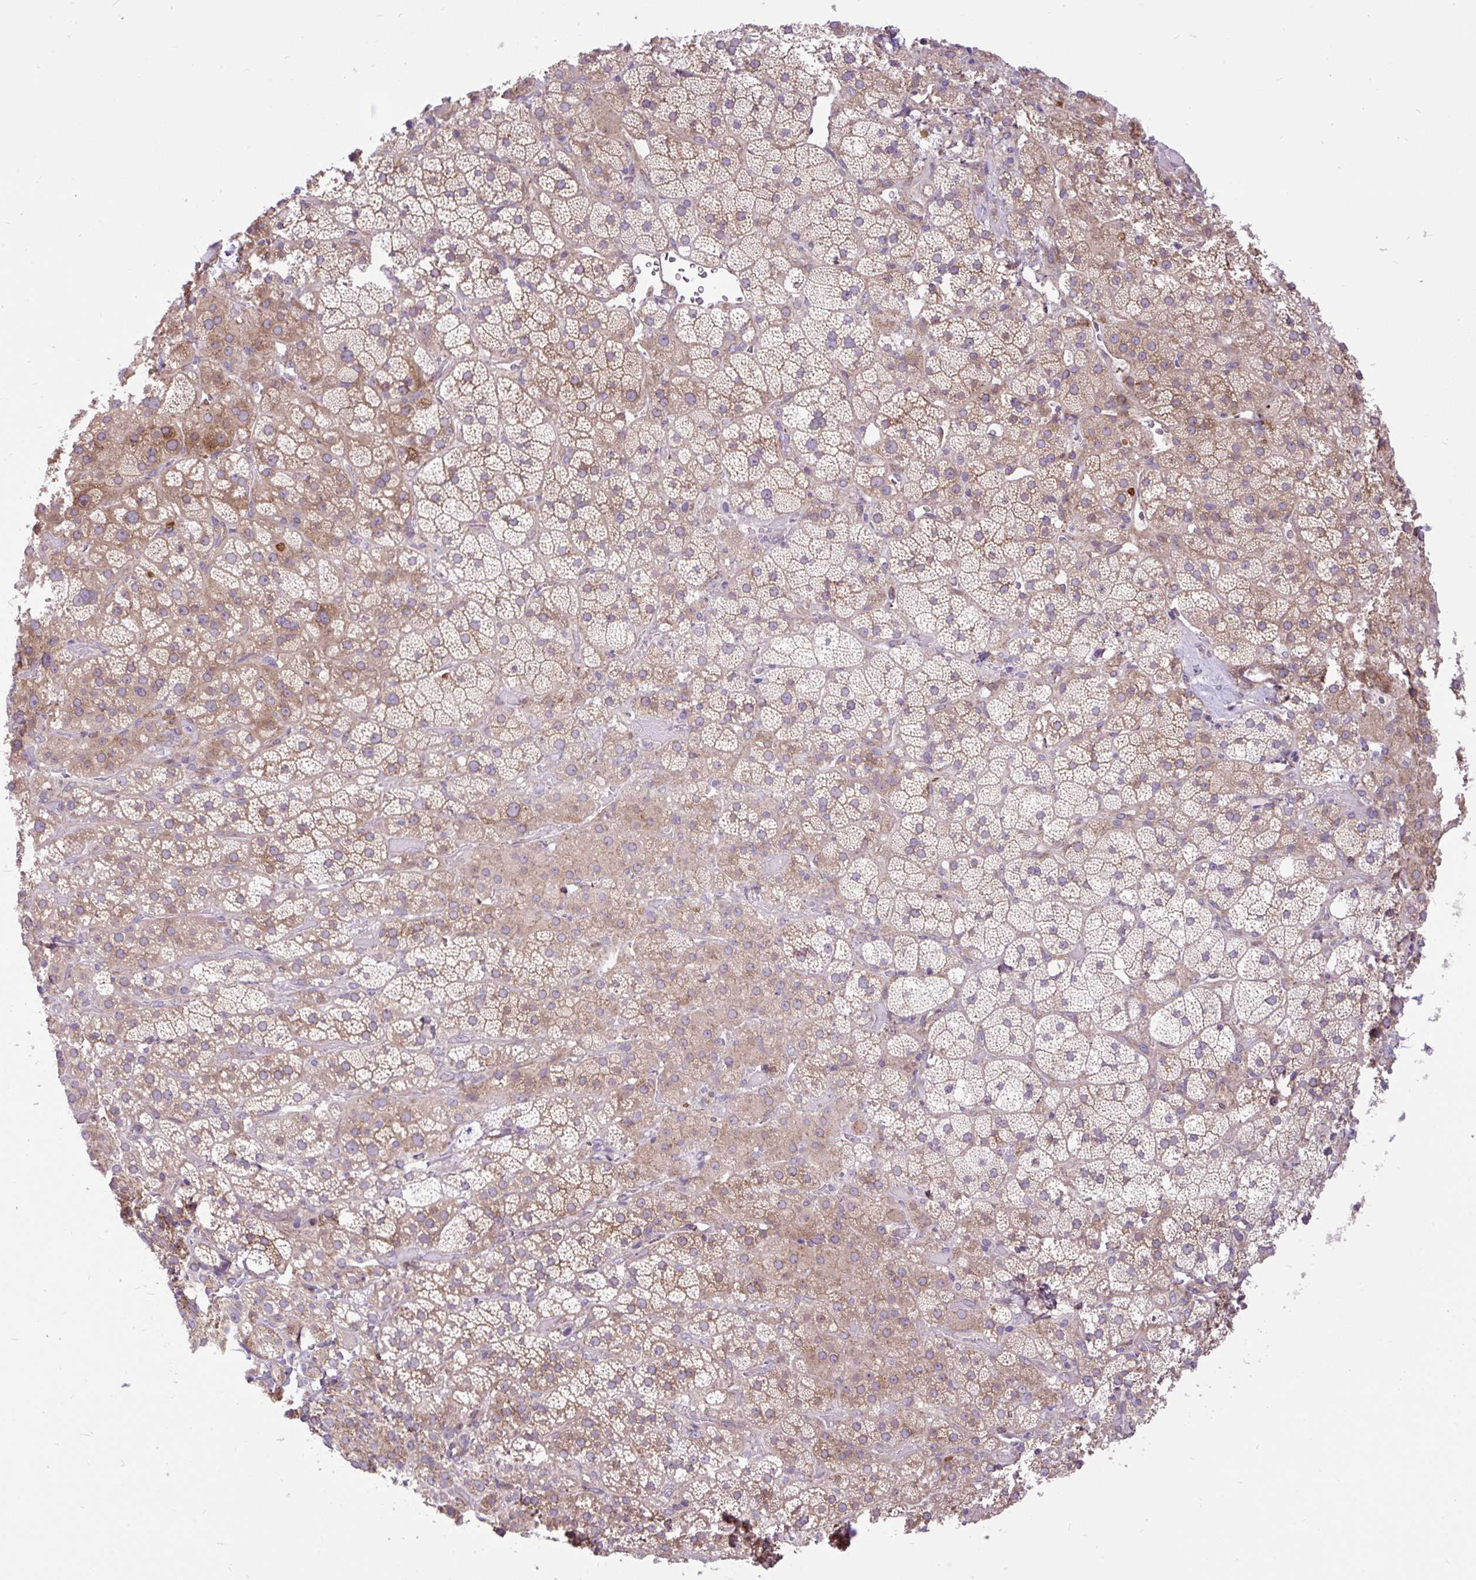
{"staining": {"intensity": "moderate", "quantity": "25%-75%", "location": "cytoplasmic/membranous"}, "tissue": "adrenal gland", "cell_type": "Glandular cells", "image_type": "normal", "snomed": [{"axis": "morphology", "description": "Normal tissue, NOS"}, {"axis": "topography", "description": "Adrenal gland"}], "caption": "Approximately 25%-75% of glandular cells in unremarkable human adrenal gland exhibit moderate cytoplasmic/membranous protein positivity as visualized by brown immunohistochemical staining.", "gene": "TRIM17", "patient": {"sex": "male", "age": 57}}